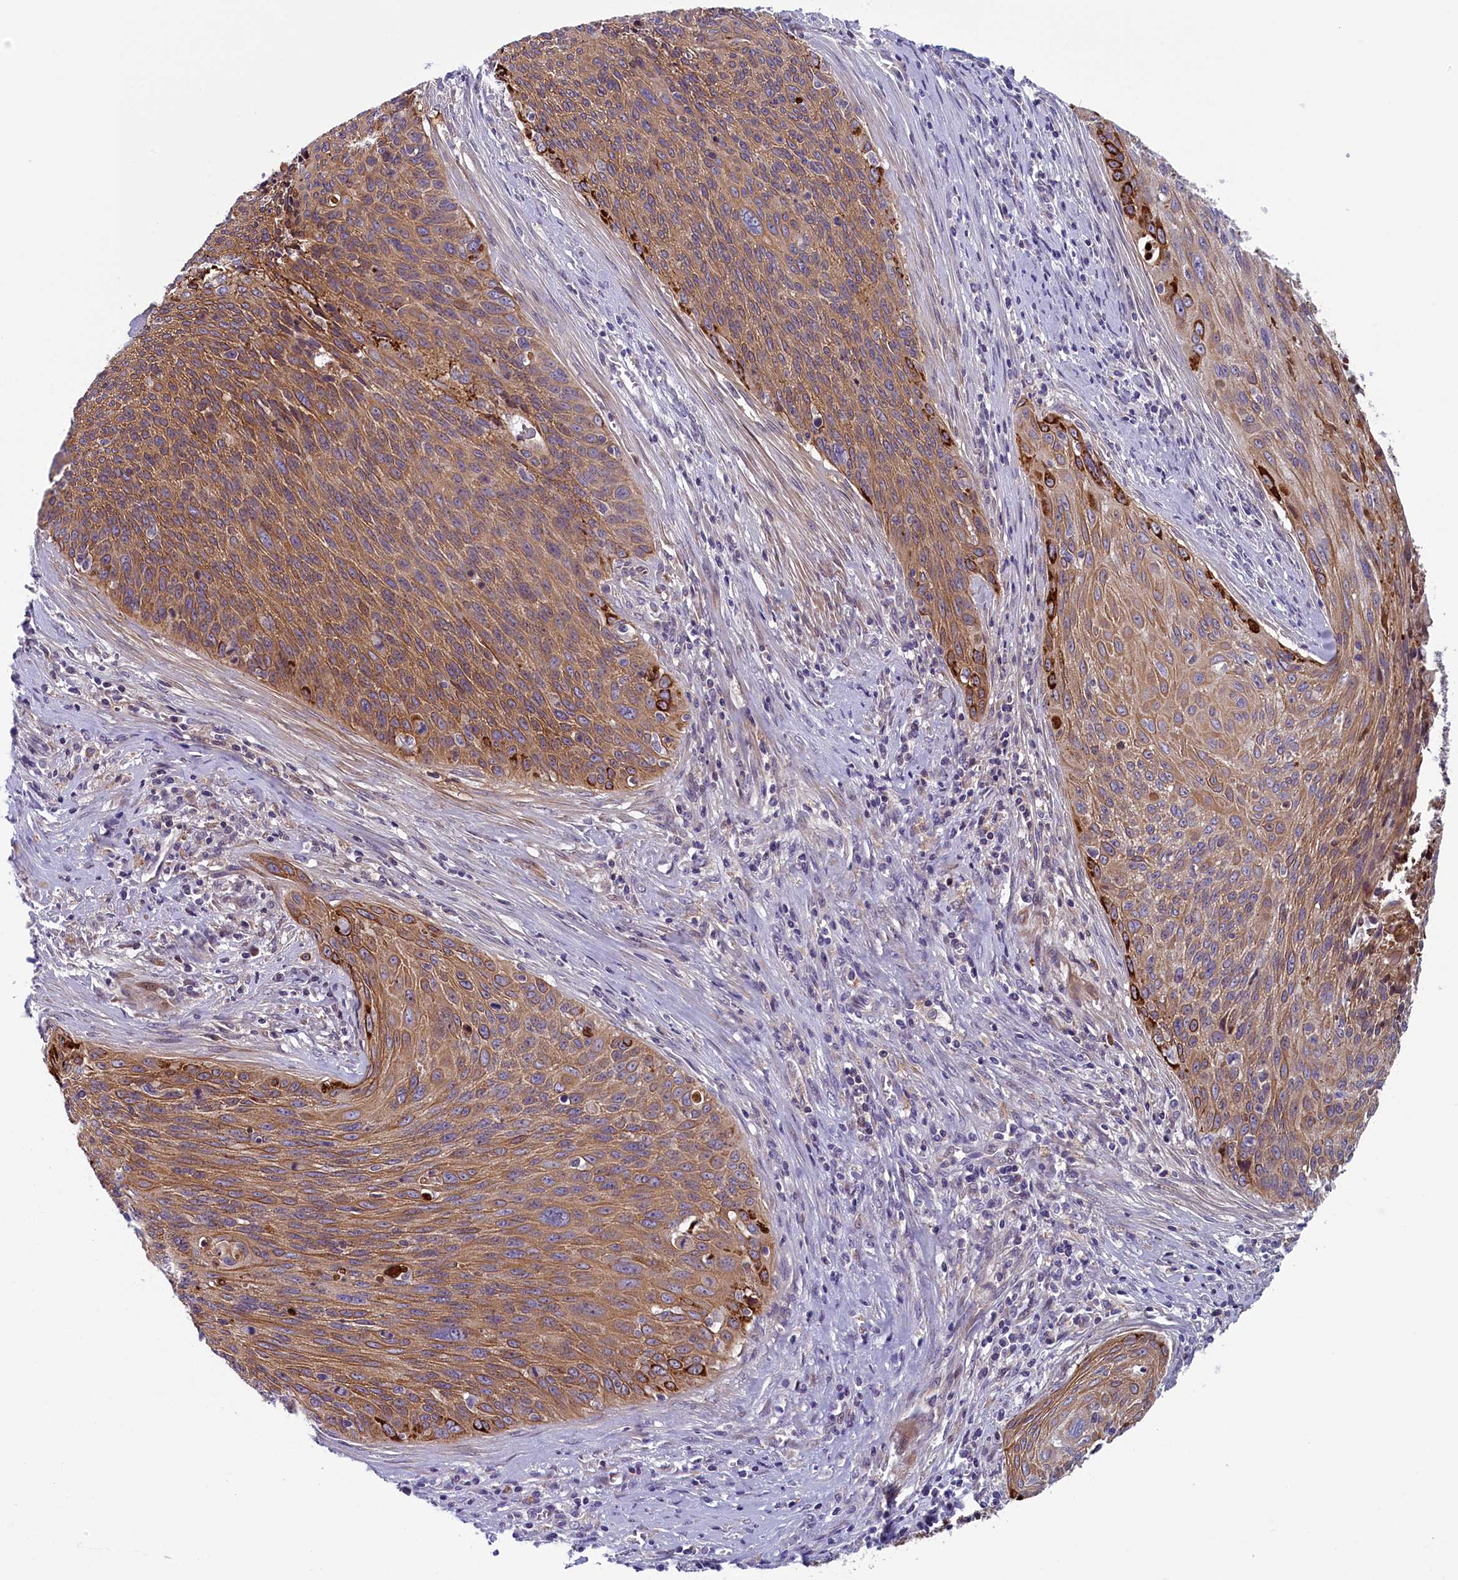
{"staining": {"intensity": "moderate", "quantity": ">75%", "location": "cytoplasmic/membranous"}, "tissue": "cervical cancer", "cell_type": "Tumor cells", "image_type": "cancer", "snomed": [{"axis": "morphology", "description": "Squamous cell carcinoma, NOS"}, {"axis": "topography", "description": "Cervix"}], "caption": "This histopathology image shows IHC staining of cervical squamous cell carcinoma, with medium moderate cytoplasmic/membranous positivity in about >75% of tumor cells.", "gene": "ANKRD39", "patient": {"sex": "female", "age": 55}}